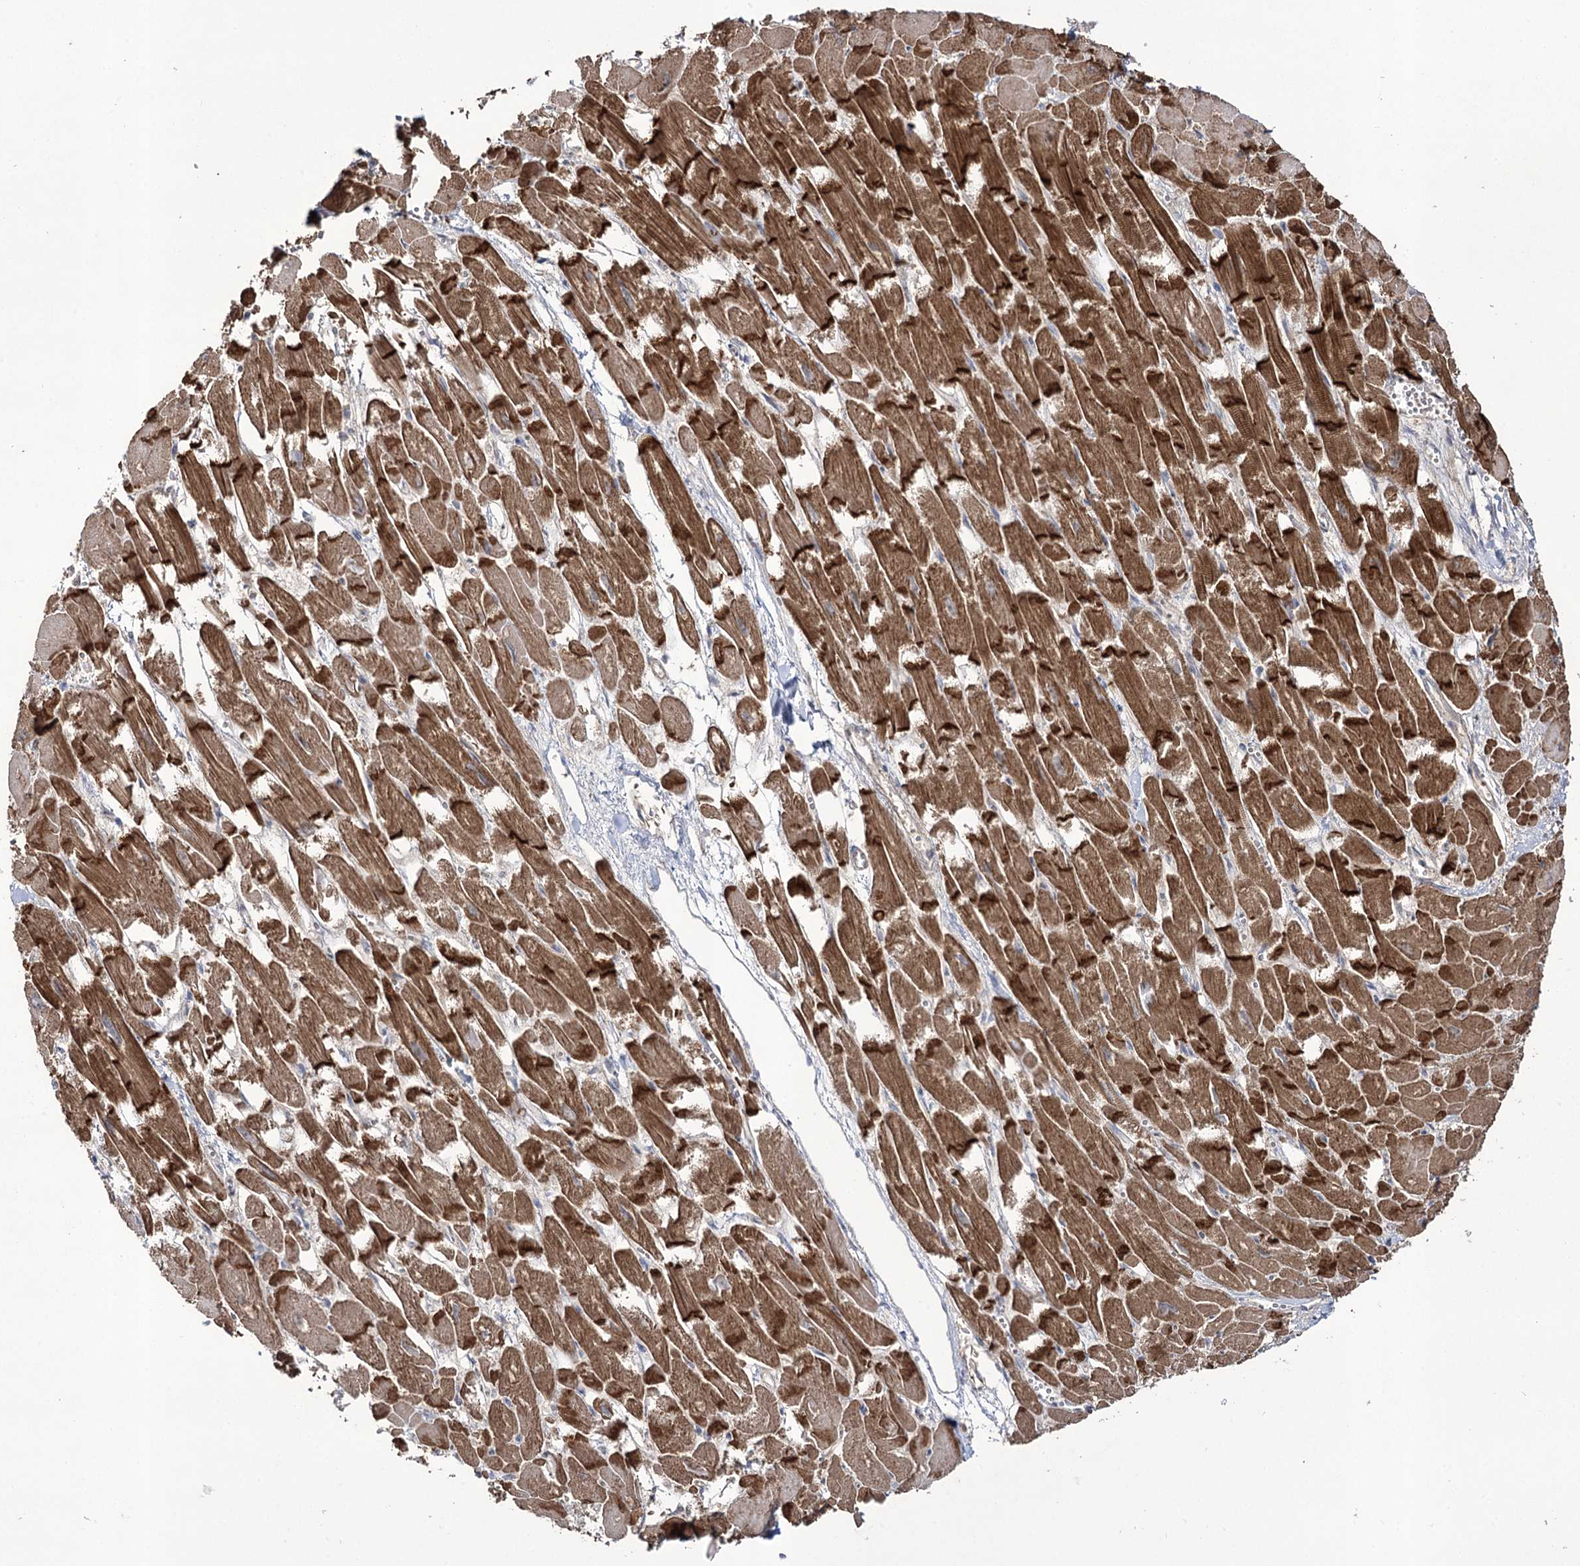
{"staining": {"intensity": "strong", "quantity": ">75%", "location": "cytoplasmic/membranous"}, "tissue": "heart muscle", "cell_type": "Cardiomyocytes", "image_type": "normal", "snomed": [{"axis": "morphology", "description": "Normal tissue, NOS"}, {"axis": "topography", "description": "Heart"}], "caption": "The histopathology image shows immunohistochemical staining of unremarkable heart muscle. There is strong cytoplasmic/membranous positivity is appreciated in approximately >75% of cardiomyocytes. The staining was performed using DAB to visualize the protein expression in brown, while the nuclei were stained in blue with hematoxylin (Magnification: 20x).", "gene": "REXO2", "patient": {"sex": "male", "age": 54}}